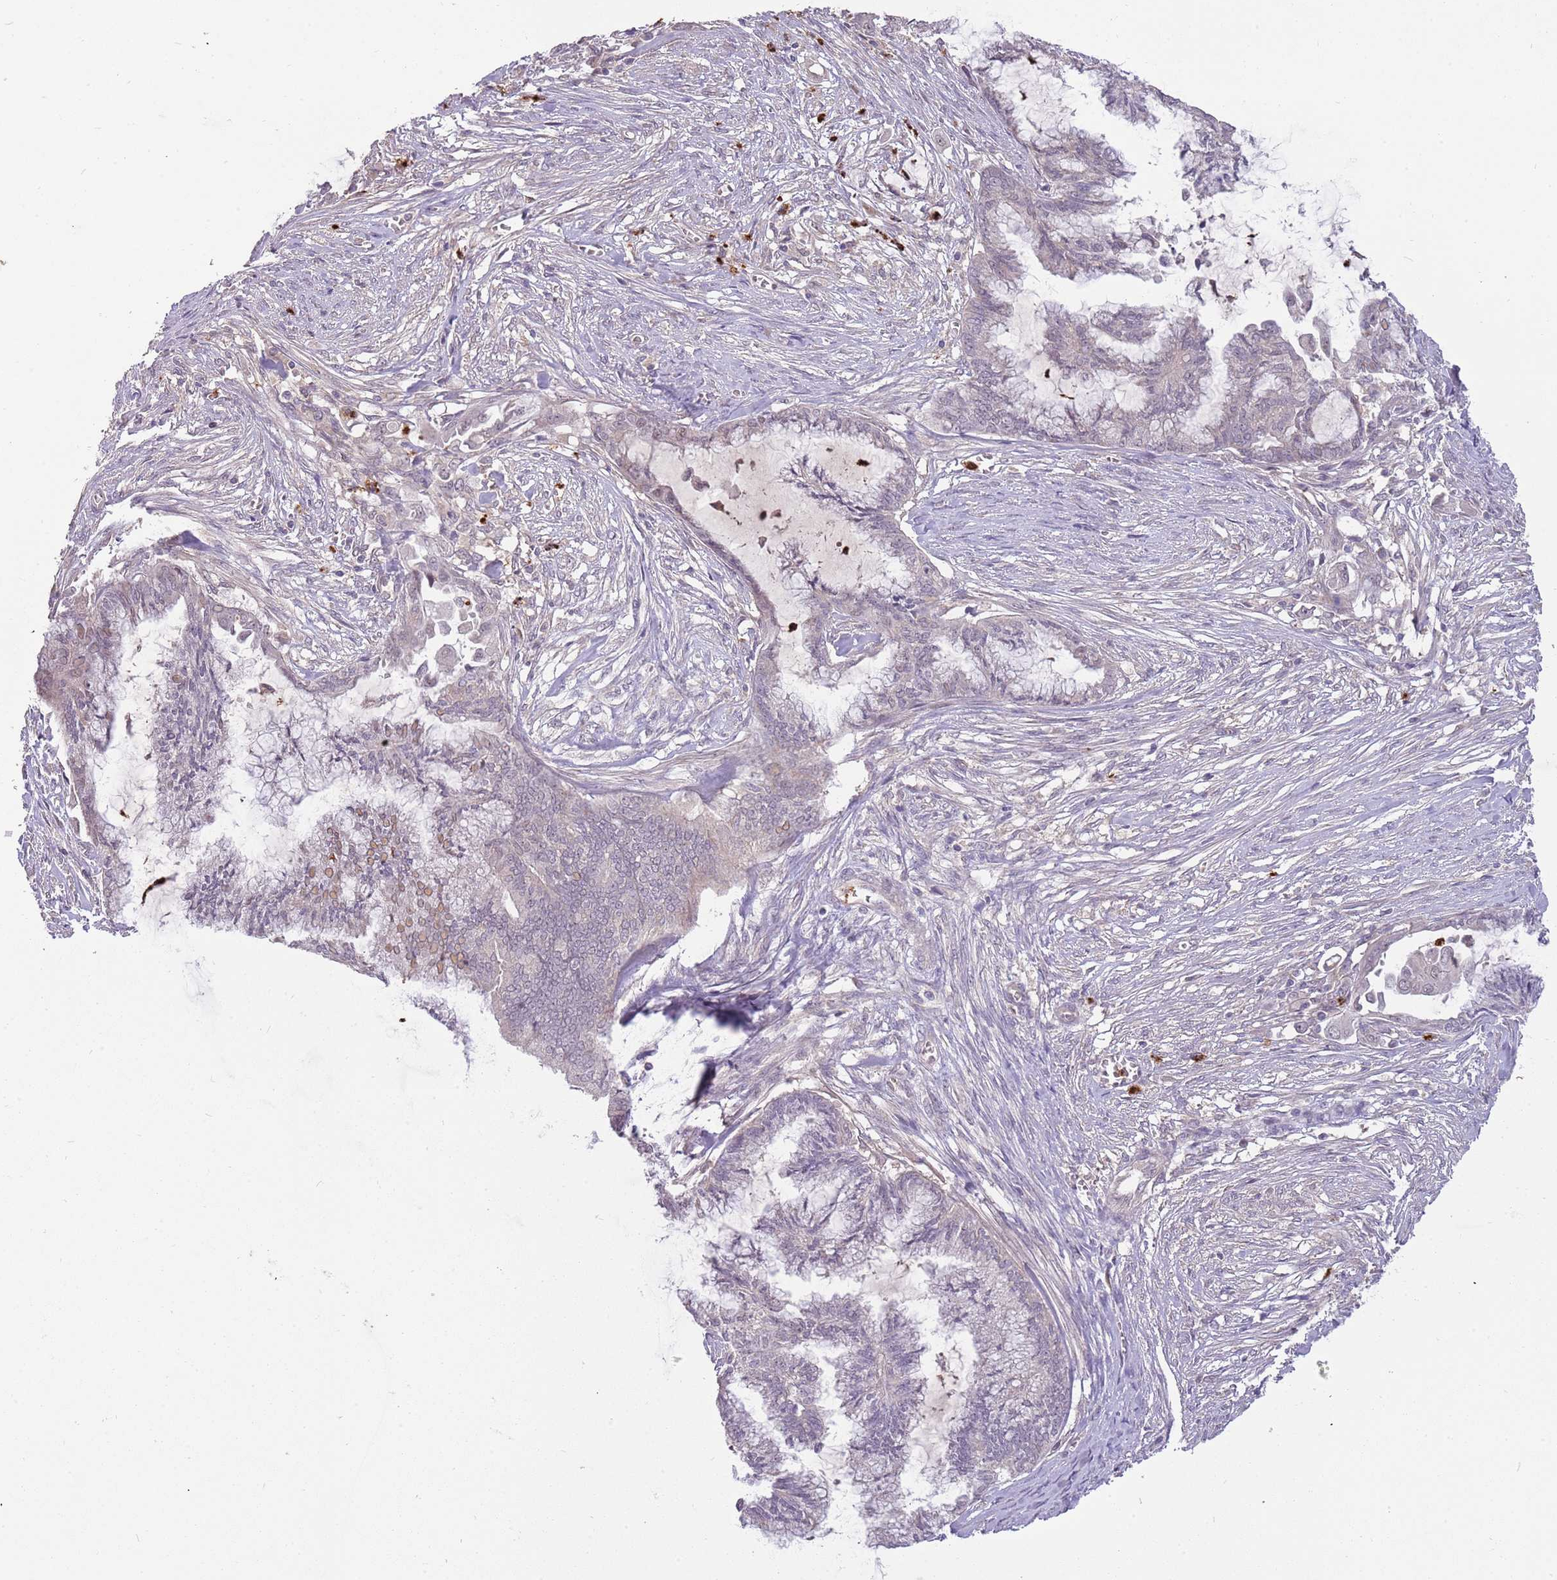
{"staining": {"intensity": "negative", "quantity": "none", "location": "none"}, "tissue": "endometrial cancer", "cell_type": "Tumor cells", "image_type": "cancer", "snomed": [{"axis": "morphology", "description": "Adenocarcinoma, NOS"}, {"axis": "topography", "description": "Endometrium"}], "caption": "Immunohistochemistry micrograph of human endometrial cancer stained for a protein (brown), which exhibits no positivity in tumor cells. (Immunohistochemistry, brightfield microscopy, high magnification).", "gene": "NBPF6", "patient": {"sex": "female", "age": 86}}